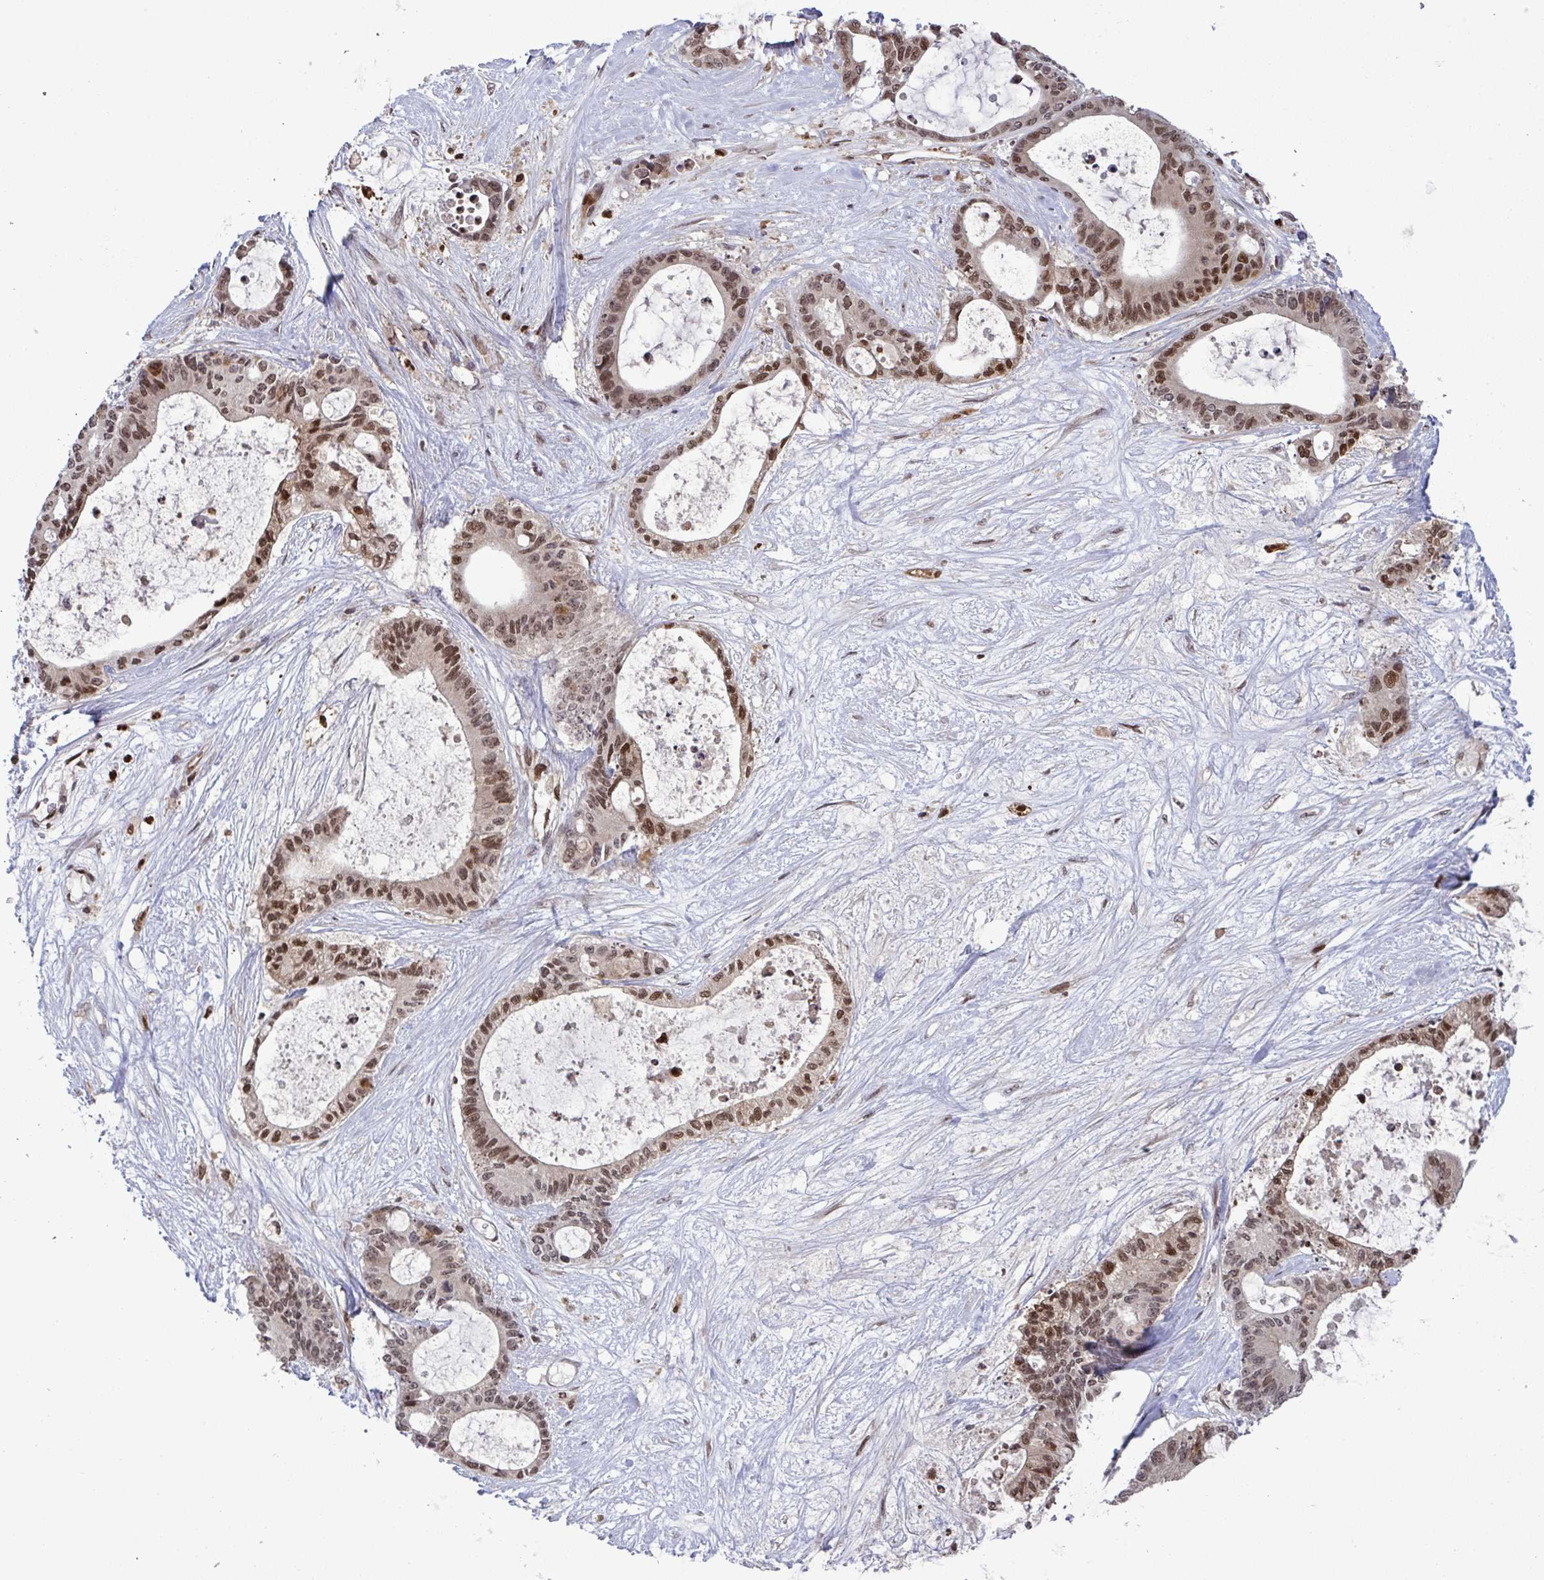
{"staining": {"intensity": "moderate", "quantity": ">75%", "location": "nuclear"}, "tissue": "liver cancer", "cell_type": "Tumor cells", "image_type": "cancer", "snomed": [{"axis": "morphology", "description": "Normal tissue, NOS"}, {"axis": "morphology", "description": "Cholangiocarcinoma"}, {"axis": "topography", "description": "Liver"}, {"axis": "topography", "description": "Peripheral nerve tissue"}], "caption": "The immunohistochemical stain labels moderate nuclear positivity in tumor cells of liver cancer (cholangiocarcinoma) tissue. The protein is stained brown, and the nuclei are stained in blue (DAB IHC with brightfield microscopy, high magnification).", "gene": "UXT", "patient": {"sex": "female", "age": 73}}